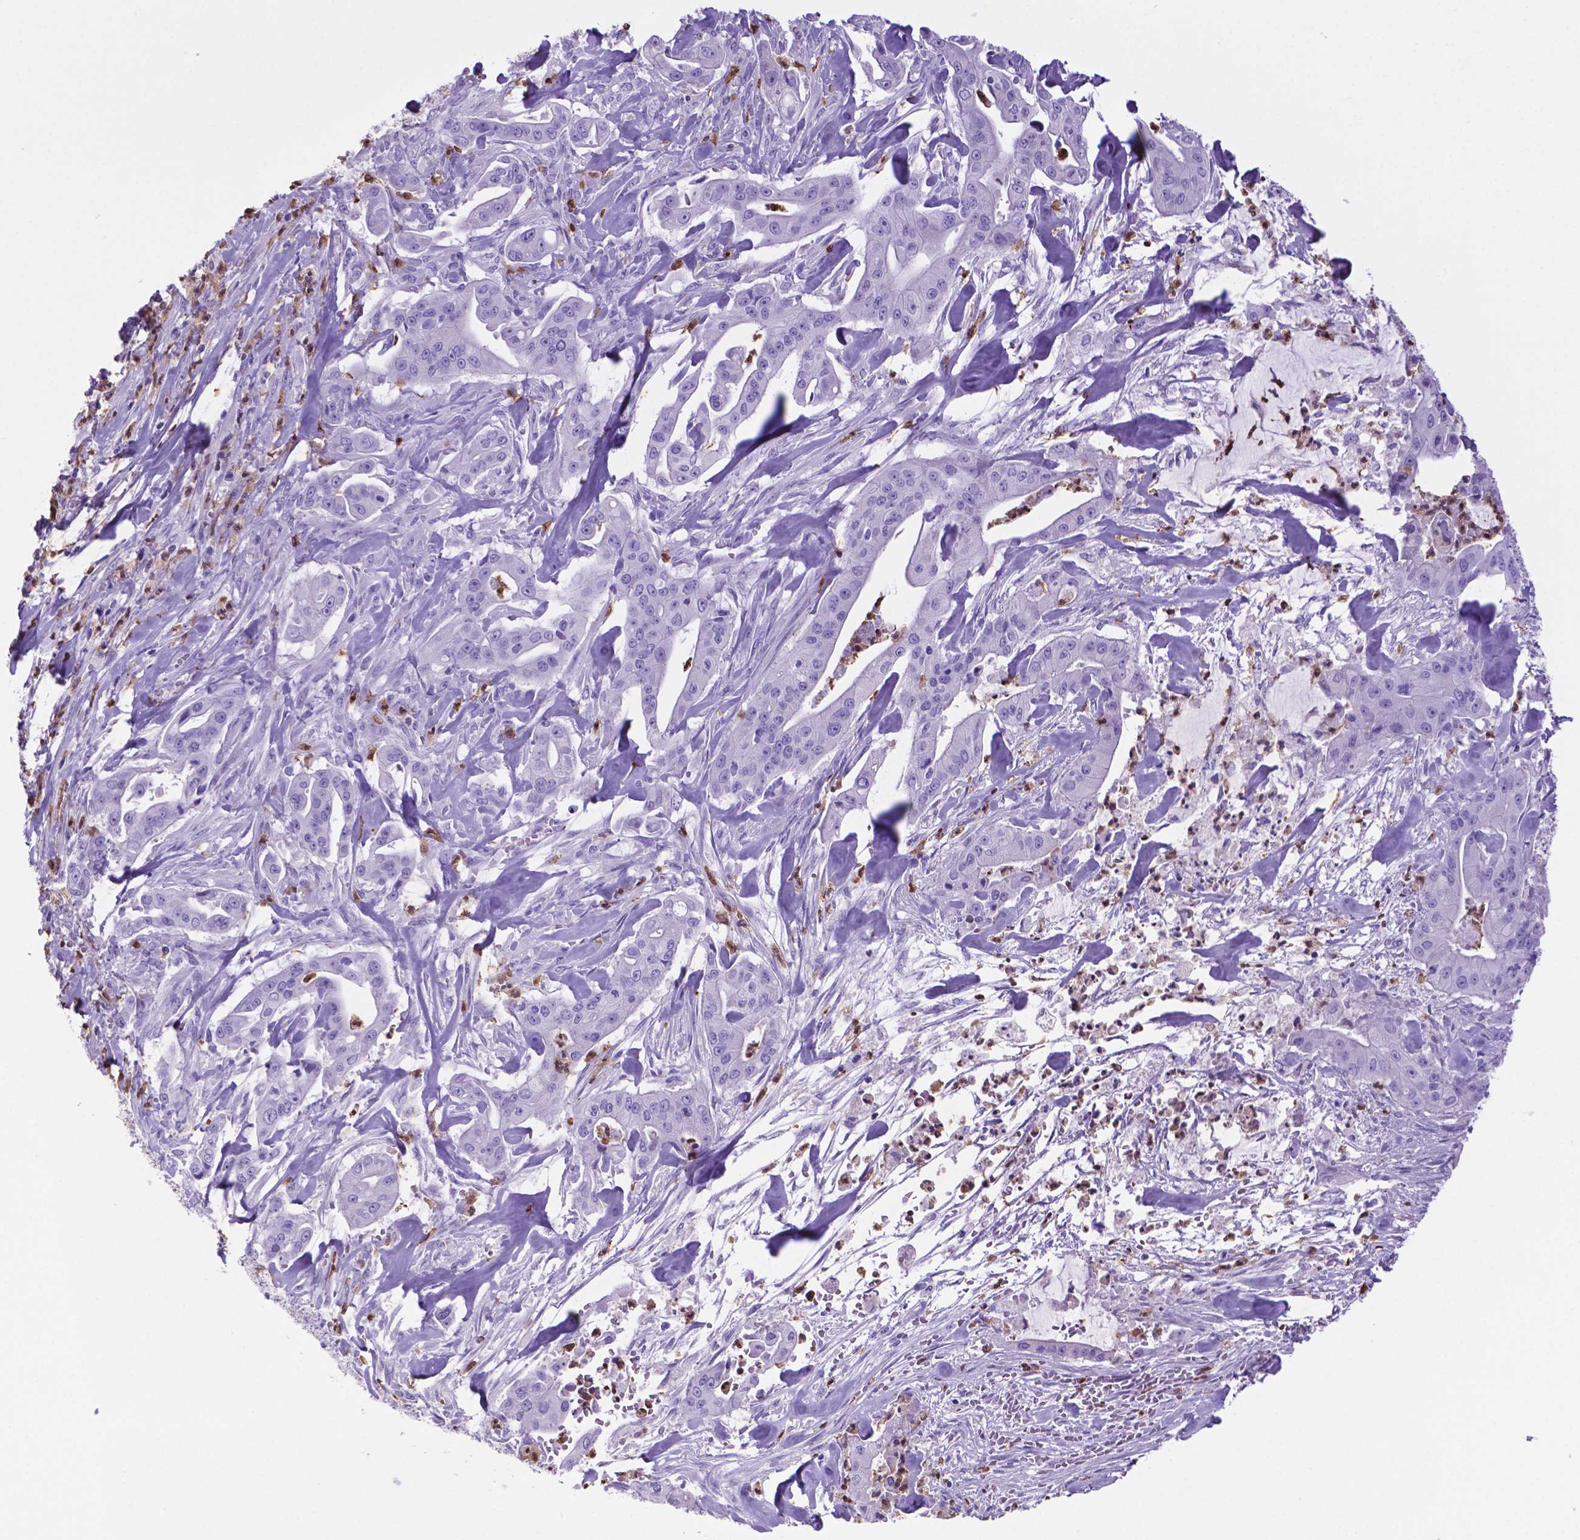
{"staining": {"intensity": "negative", "quantity": "none", "location": "none"}, "tissue": "pancreatic cancer", "cell_type": "Tumor cells", "image_type": "cancer", "snomed": [{"axis": "morphology", "description": "Normal tissue, NOS"}, {"axis": "morphology", "description": "Inflammation, NOS"}, {"axis": "morphology", "description": "Adenocarcinoma, NOS"}, {"axis": "topography", "description": "Pancreas"}], "caption": "Human pancreatic adenocarcinoma stained for a protein using IHC exhibits no expression in tumor cells.", "gene": "LZTR1", "patient": {"sex": "male", "age": 57}}